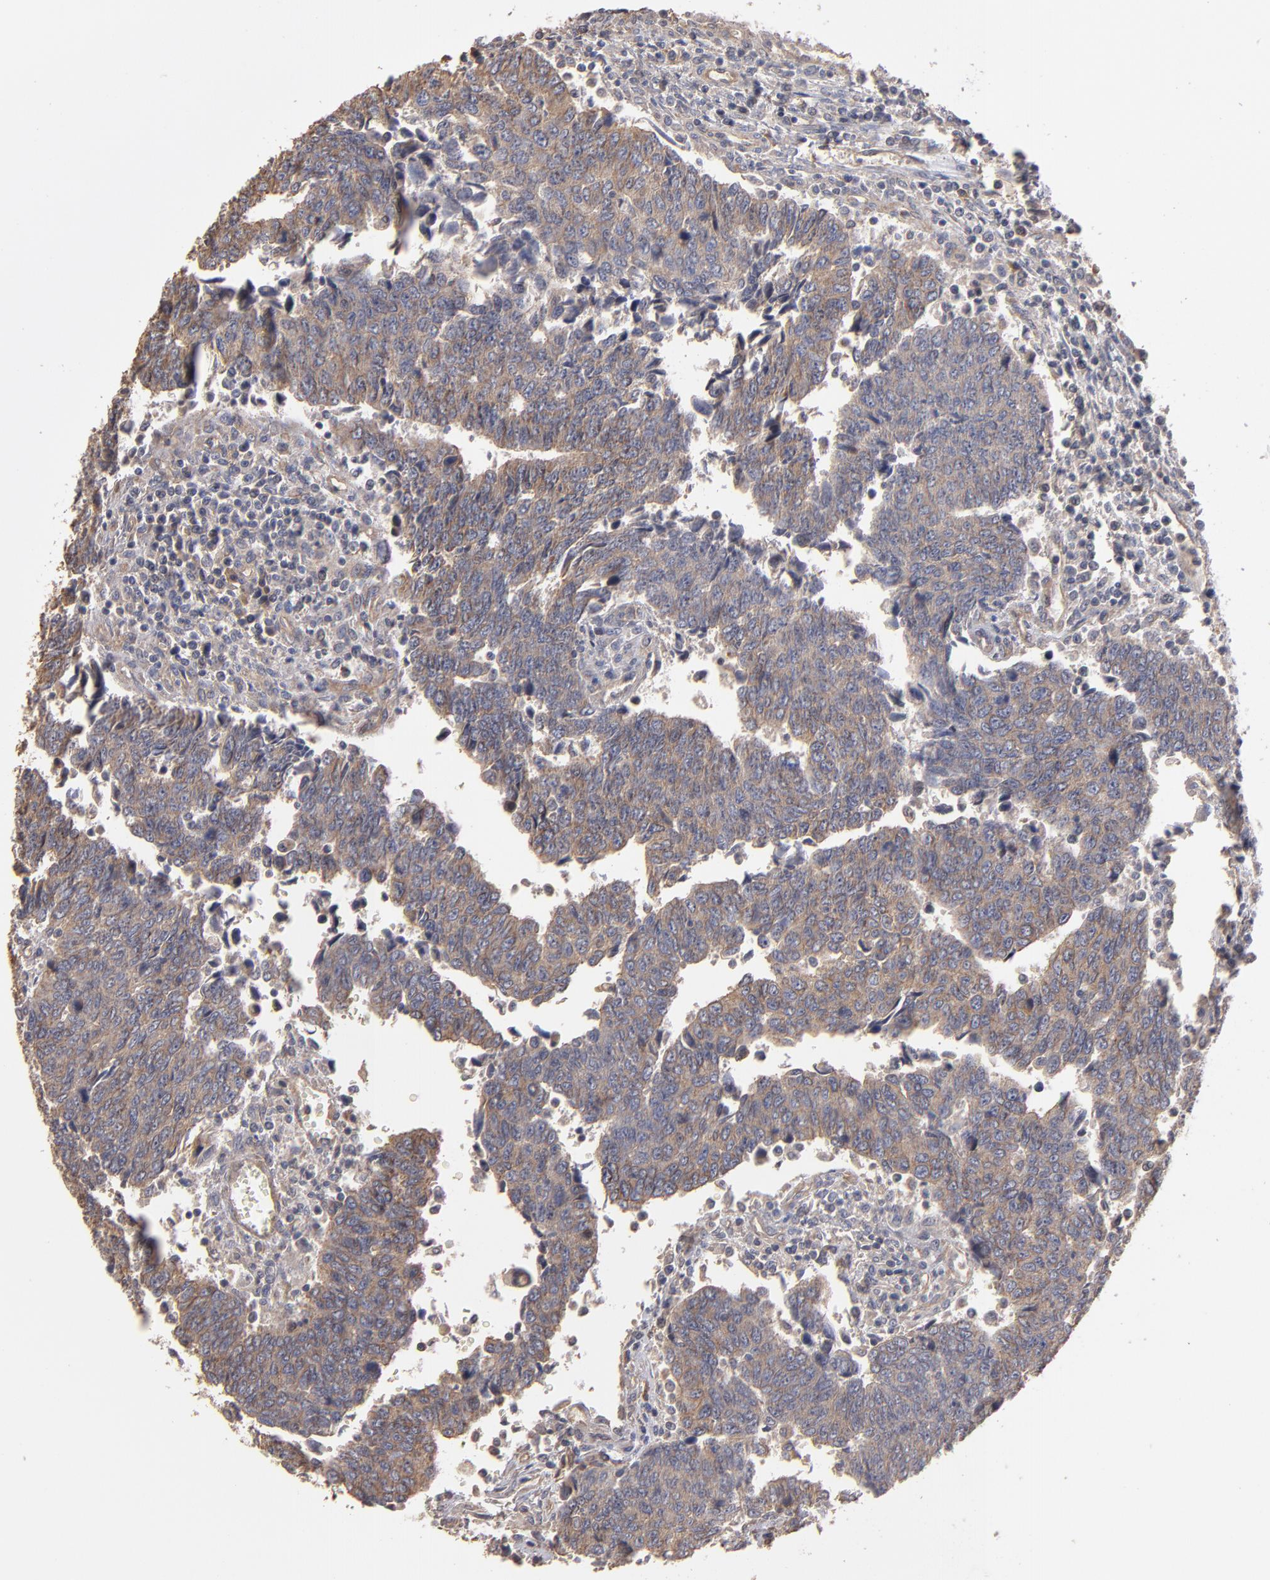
{"staining": {"intensity": "moderate", "quantity": ">75%", "location": "cytoplasmic/membranous"}, "tissue": "urothelial cancer", "cell_type": "Tumor cells", "image_type": "cancer", "snomed": [{"axis": "morphology", "description": "Urothelial carcinoma, High grade"}, {"axis": "topography", "description": "Urinary bladder"}], "caption": "Human urothelial carcinoma (high-grade) stained with a brown dye demonstrates moderate cytoplasmic/membranous positive staining in approximately >75% of tumor cells.", "gene": "DMD", "patient": {"sex": "male", "age": 86}}